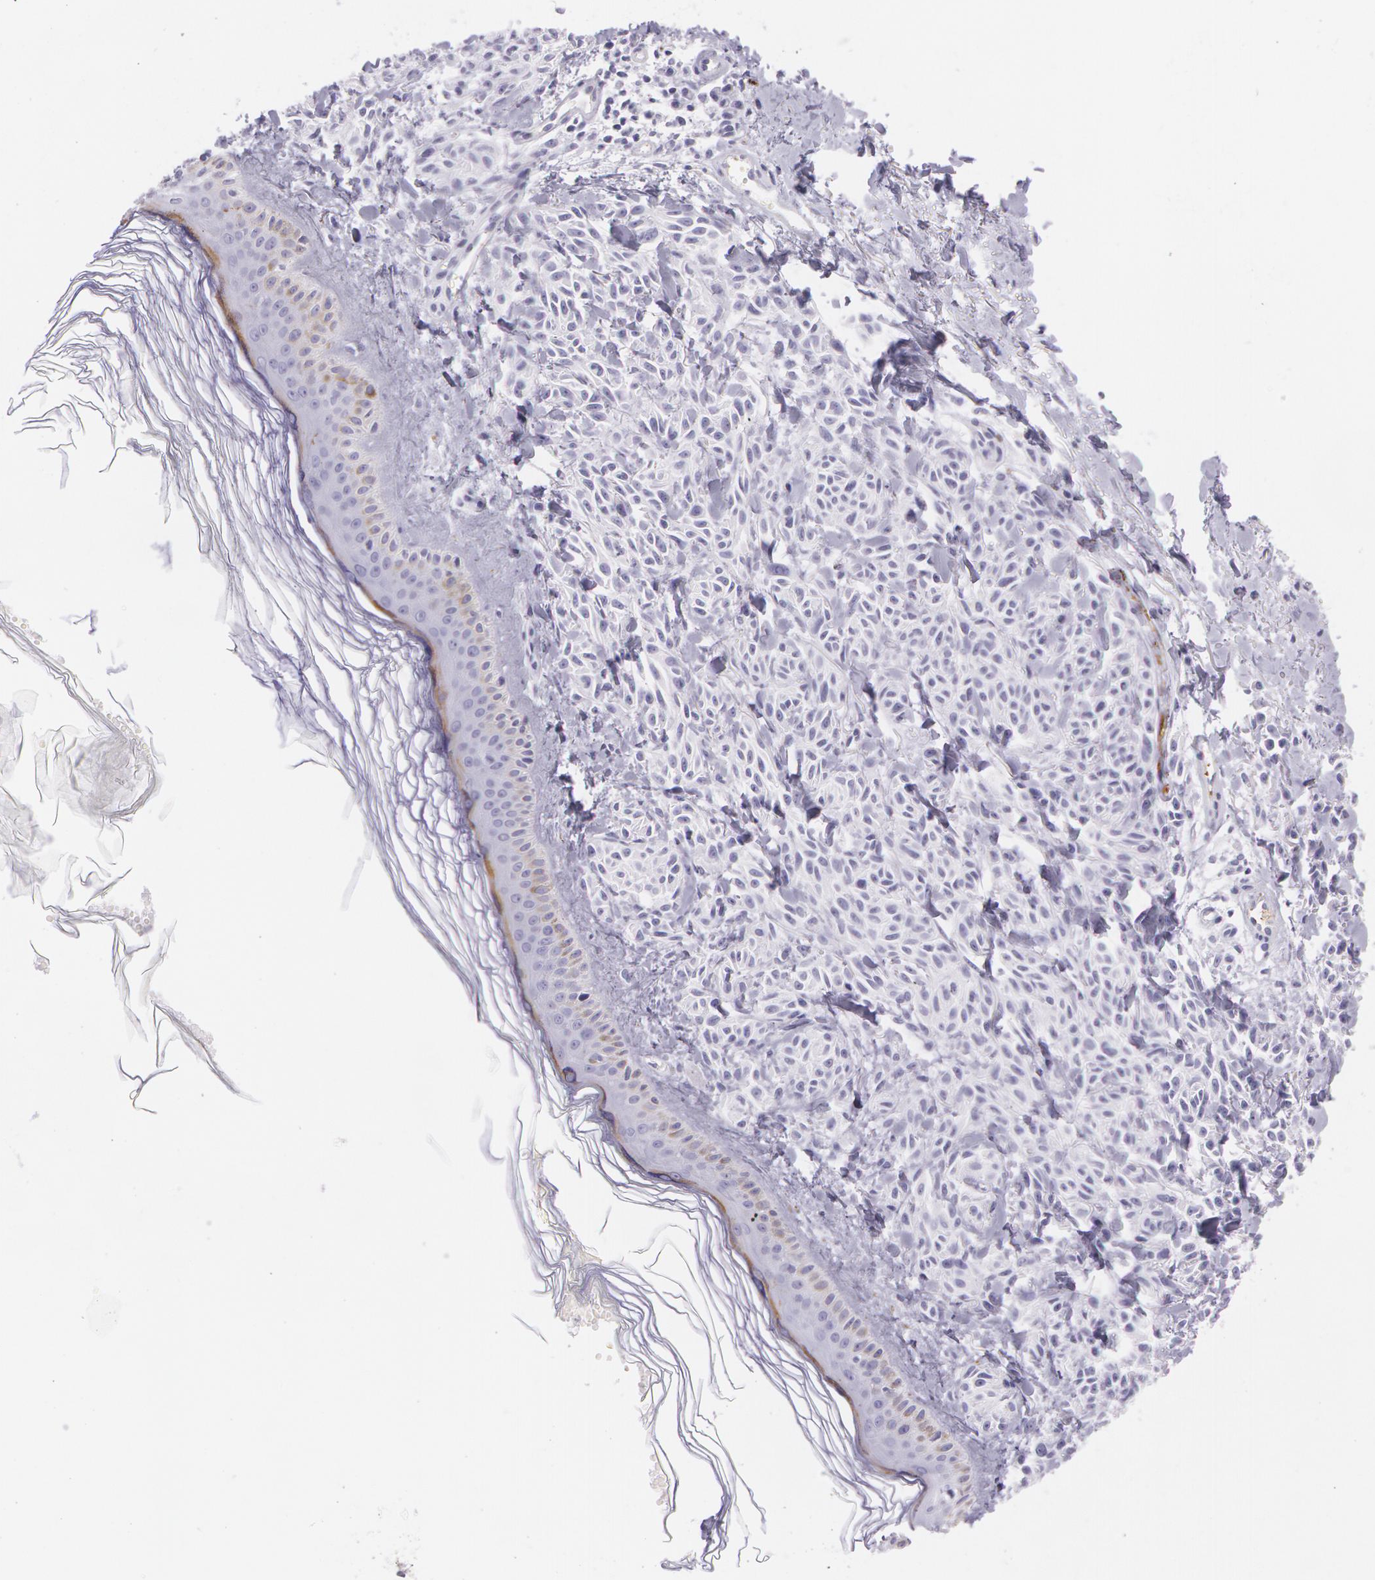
{"staining": {"intensity": "negative", "quantity": "none", "location": "none"}, "tissue": "melanoma", "cell_type": "Tumor cells", "image_type": "cancer", "snomed": [{"axis": "morphology", "description": "Malignant melanoma, NOS"}, {"axis": "topography", "description": "Skin"}], "caption": "DAB (3,3'-diaminobenzidine) immunohistochemical staining of malignant melanoma reveals no significant staining in tumor cells. (Brightfield microscopy of DAB (3,3'-diaminobenzidine) immunohistochemistry at high magnification).", "gene": "SNCG", "patient": {"sex": "female", "age": 73}}